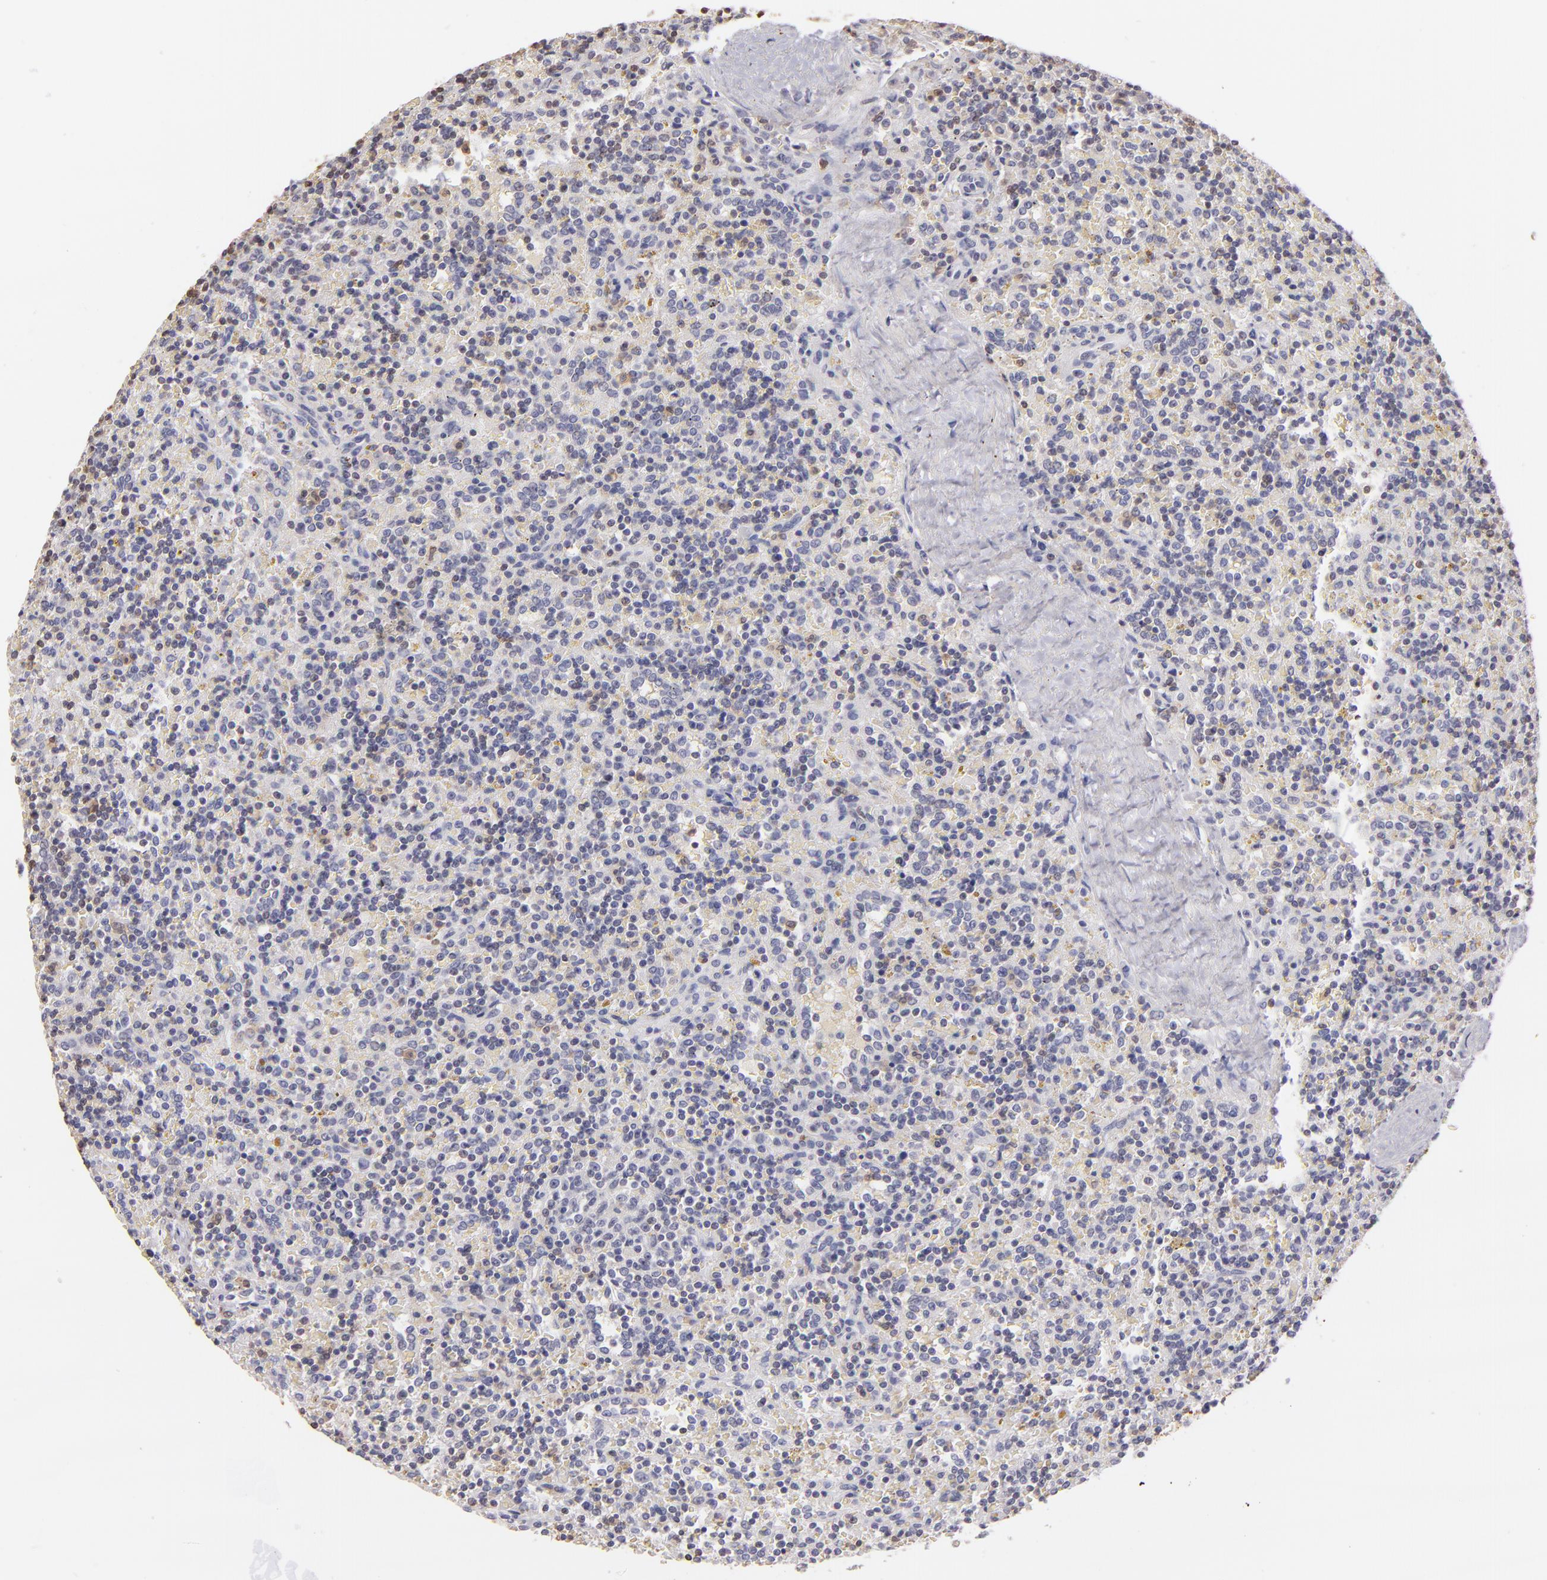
{"staining": {"intensity": "negative", "quantity": "none", "location": "none"}, "tissue": "lymphoma", "cell_type": "Tumor cells", "image_type": "cancer", "snomed": [{"axis": "morphology", "description": "Malignant lymphoma, non-Hodgkin's type, Low grade"}, {"axis": "topography", "description": "Spleen"}], "caption": "Lymphoma stained for a protein using IHC demonstrates no expression tumor cells.", "gene": "S100A2", "patient": {"sex": "male", "age": 67}}